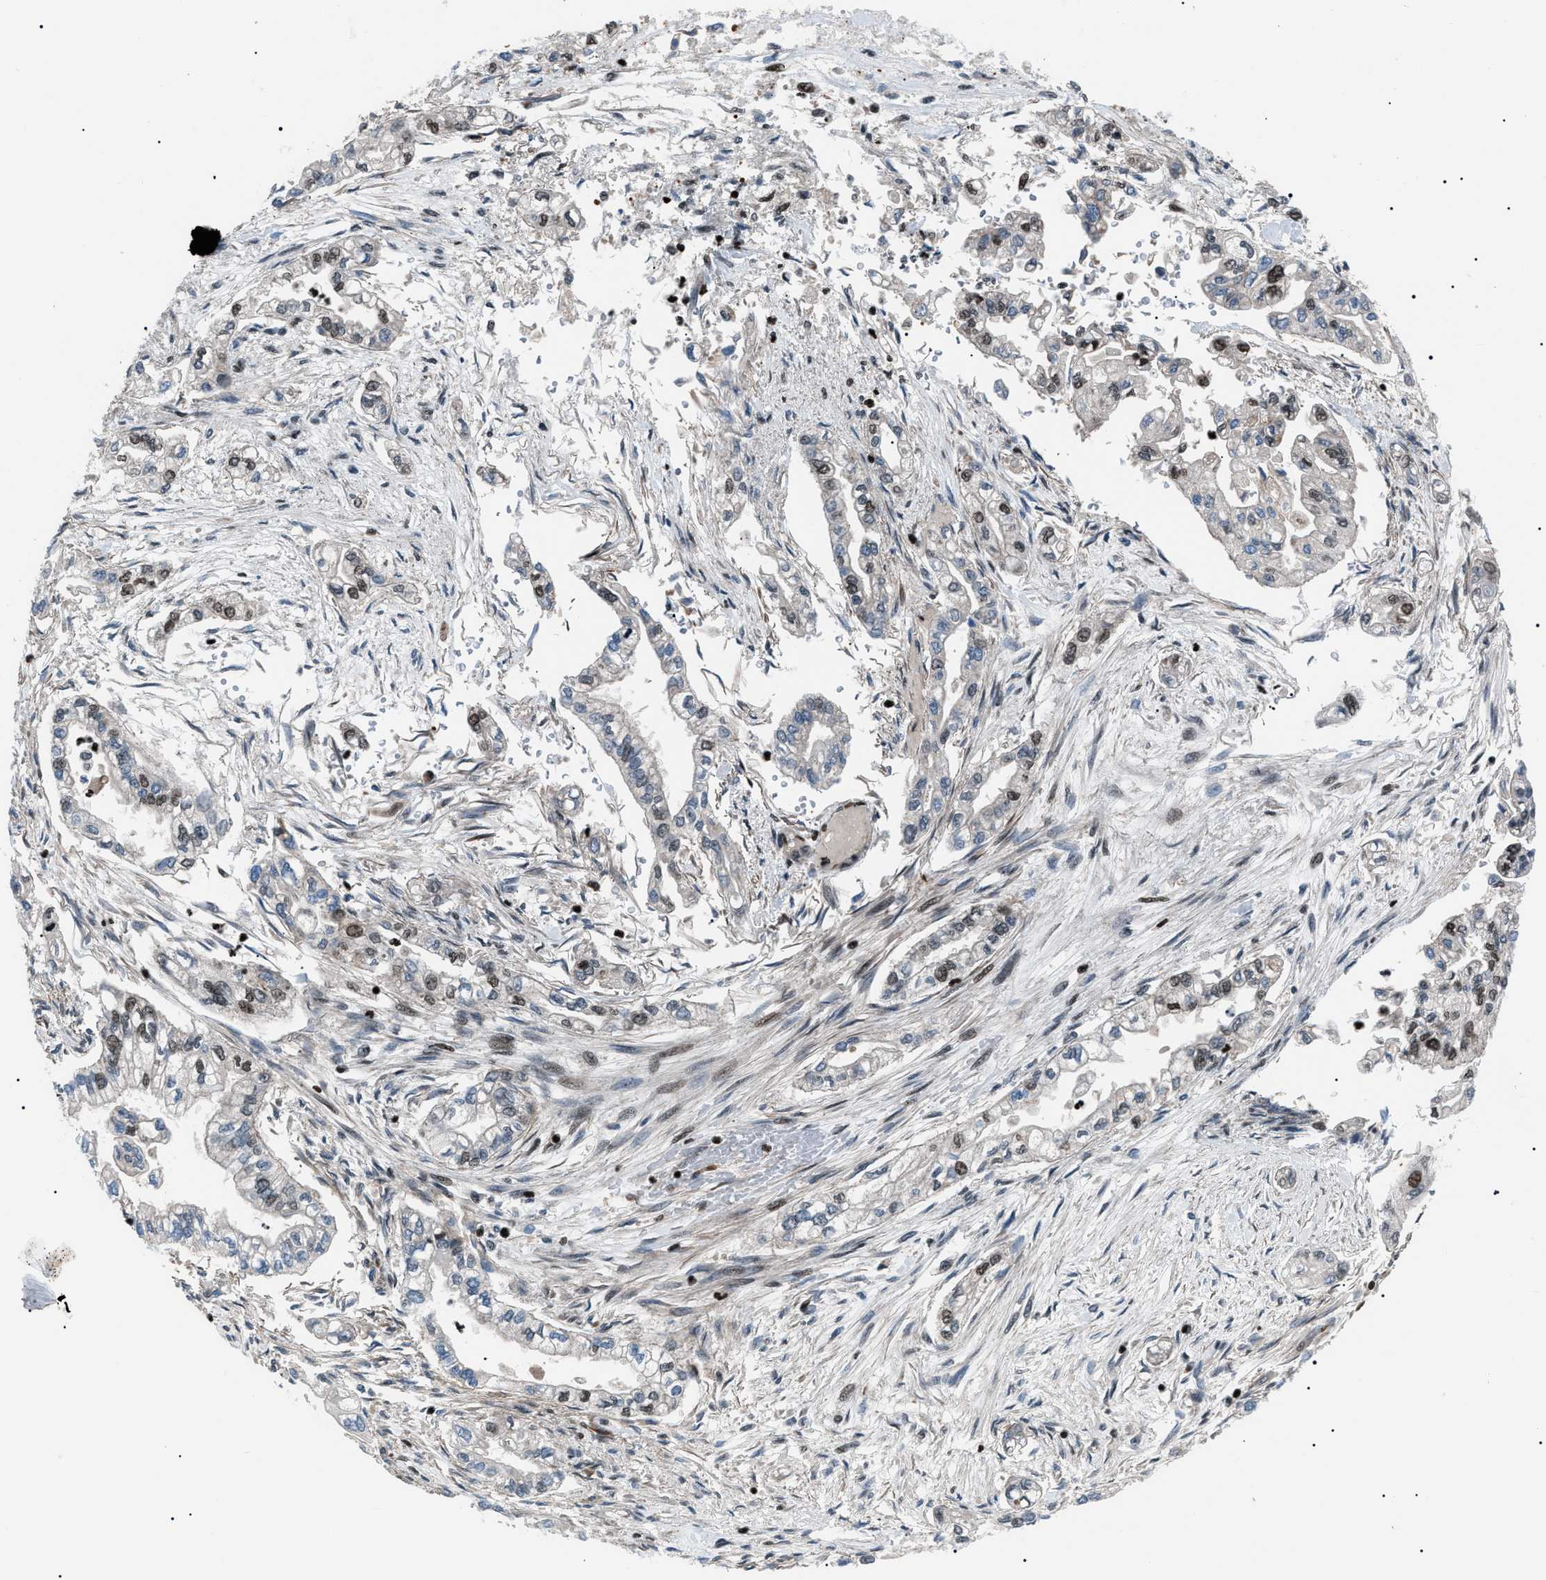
{"staining": {"intensity": "weak", "quantity": "<25%", "location": "nuclear"}, "tissue": "pancreatic cancer", "cell_type": "Tumor cells", "image_type": "cancer", "snomed": [{"axis": "morphology", "description": "Normal tissue, NOS"}, {"axis": "topography", "description": "Pancreas"}], "caption": "A photomicrograph of human pancreatic cancer is negative for staining in tumor cells. (Immunohistochemistry (ihc), brightfield microscopy, high magnification).", "gene": "PRKX", "patient": {"sex": "male", "age": 42}}